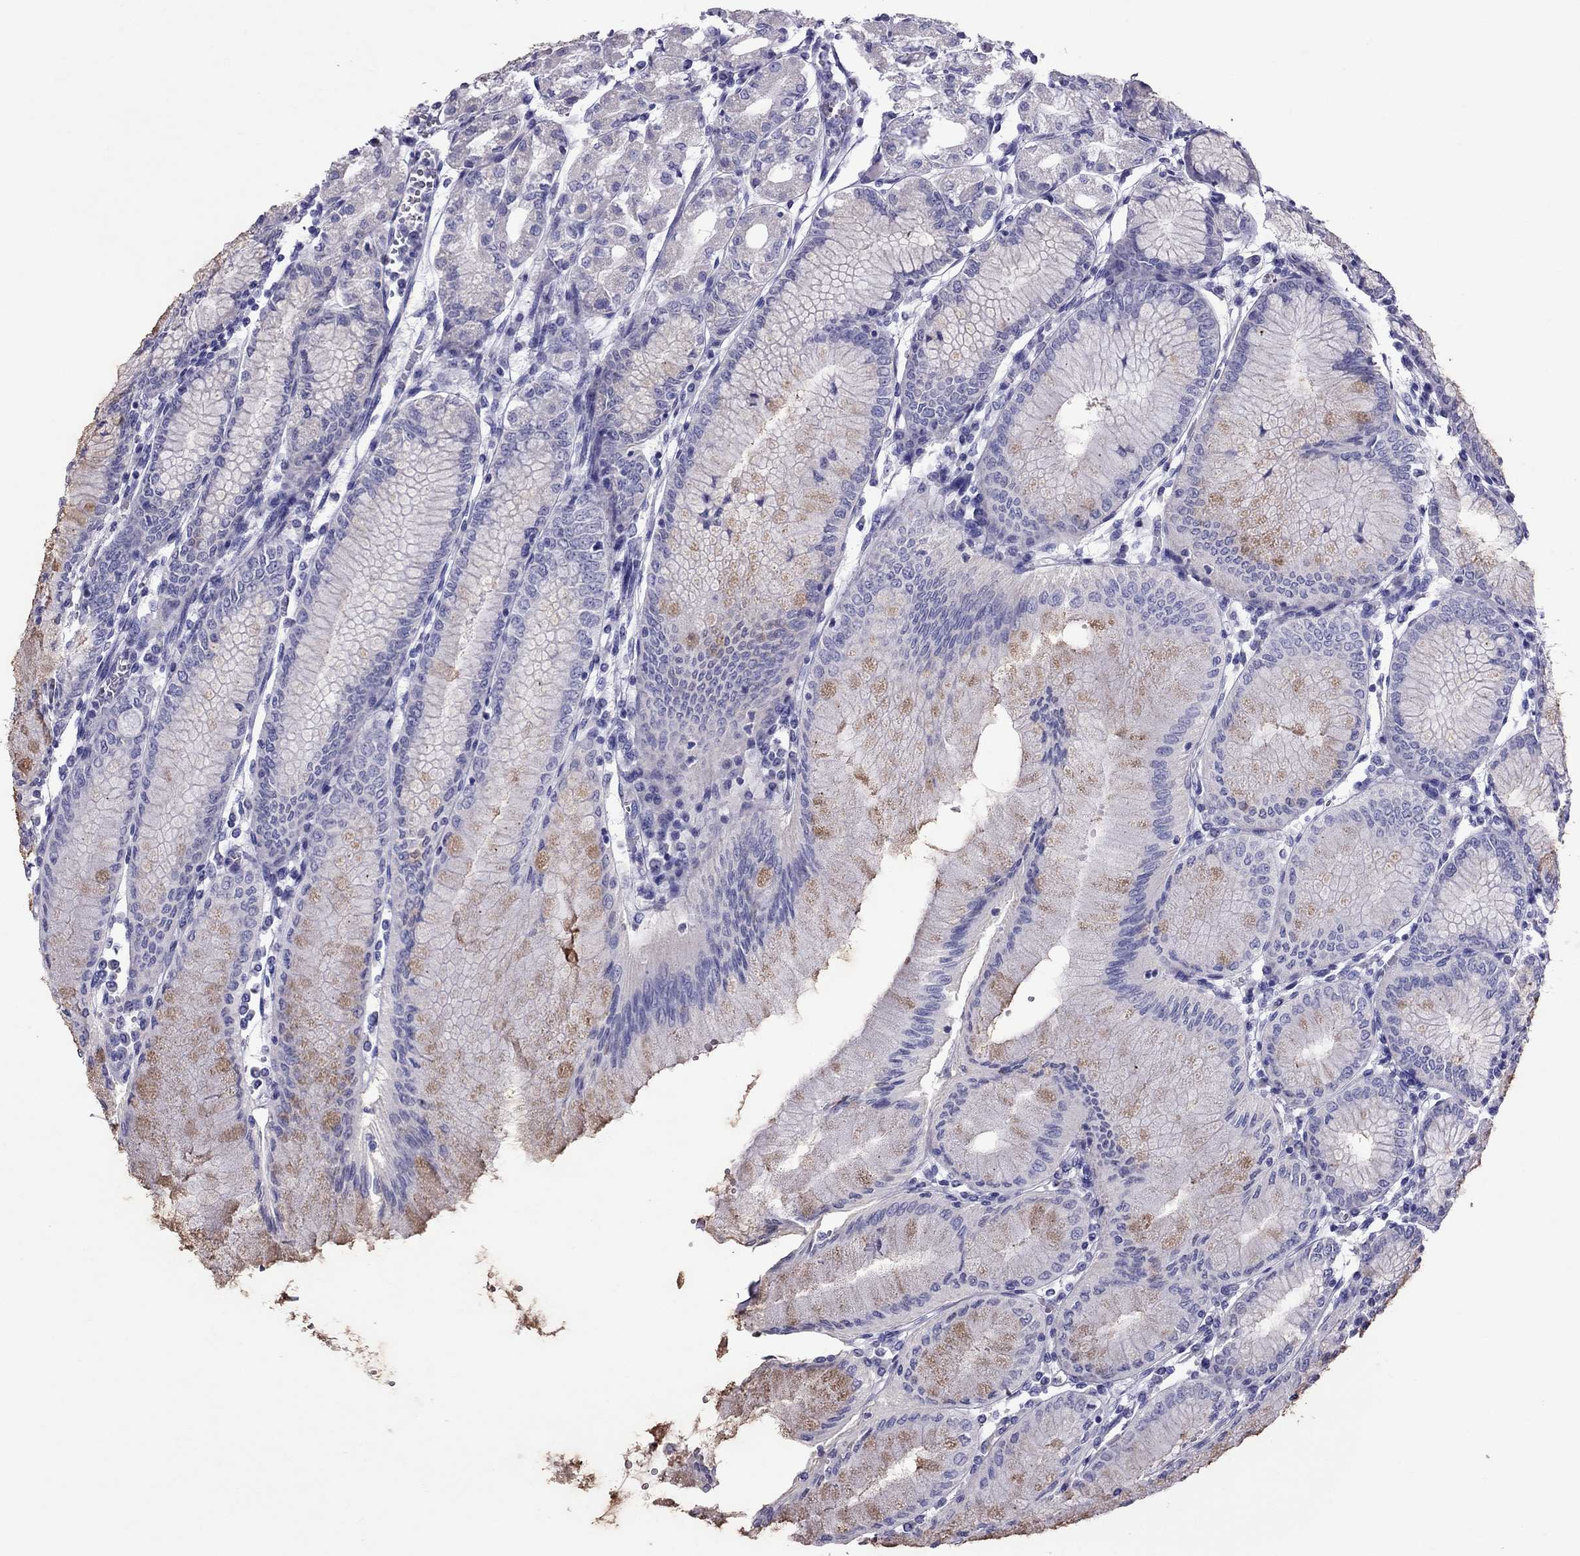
{"staining": {"intensity": "weak", "quantity": "<25%", "location": "cytoplasmic/membranous"}, "tissue": "stomach", "cell_type": "Glandular cells", "image_type": "normal", "snomed": [{"axis": "morphology", "description": "Normal tissue, NOS"}, {"axis": "topography", "description": "Skeletal muscle"}, {"axis": "topography", "description": "Stomach"}], "caption": "Glandular cells show no significant positivity in unremarkable stomach. (Brightfield microscopy of DAB (3,3'-diaminobenzidine) immunohistochemistry at high magnification).", "gene": "TTLL13", "patient": {"sex": "female", "age": 57}}